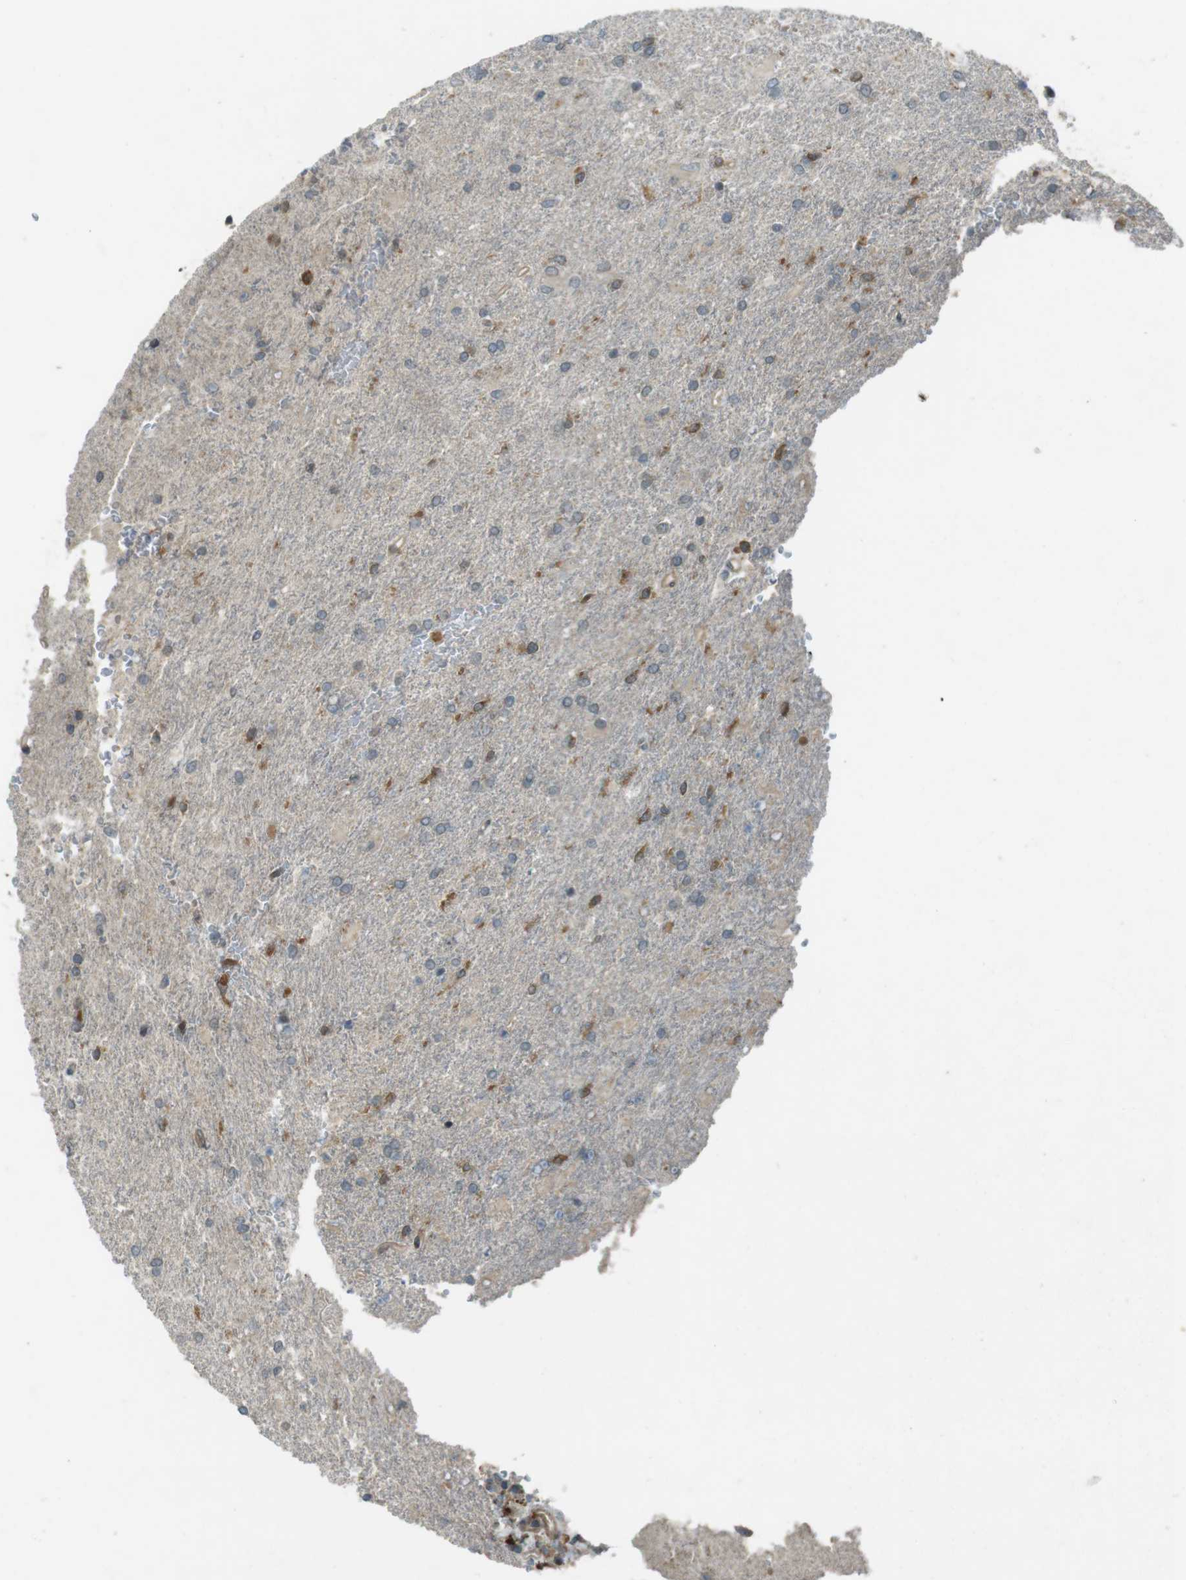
{"staining": {"intensity": "moderate", "quantity": "<25%", "location": "cytoplasmic/membranous"}, "tissue": "glioma", "cell_type": "Tumor cells", "image_type": "cancer", "snomed": [{"axis": "morphology", "description": "Glioma, malignant, High grade"}, {"axis": "topography", "description": "Brain"}], "caption": "DAB immunohistochemical staining of human malignant high-grade glioma exhibits moderate cytoplasmic/membranous protein positivity in about <25% of tumor cells. (Stains: DAB (3,3'-diaminobenzidine) in brown, nuclei in blue, Microscopy: brightfield microscopy at high magnification).", "gene": "ZYX", "patient": {"sex": "male", "age": 71}}